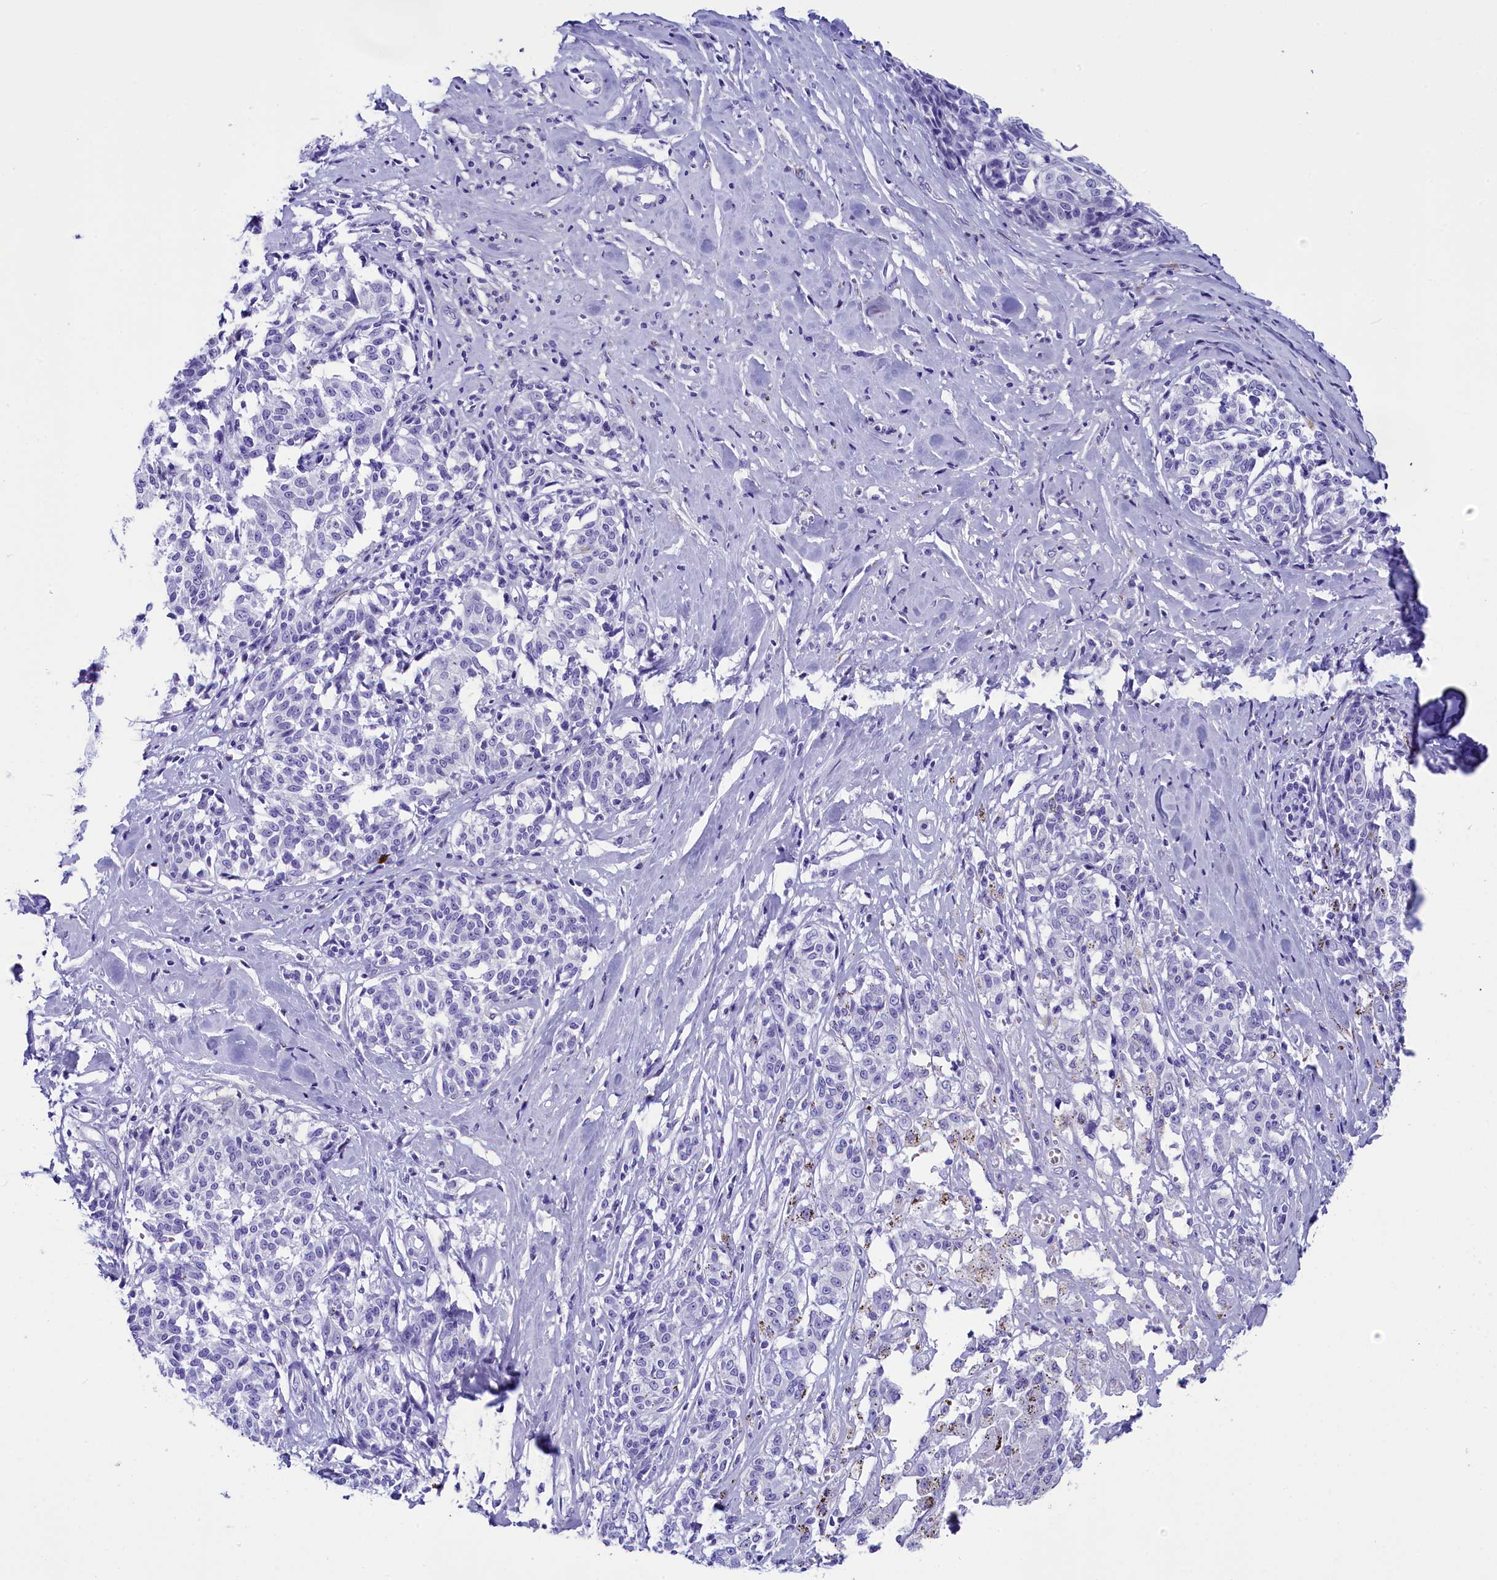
{"staining": {"intensity": "negative", "quantity": "none", "location": "none"}, "tissue": "melanoma", "cell_type": "Tumor cells", "image_type": "cancer", "snomed": [{"axis": "morphology", "description": "Malignant melanoma, NOS"}, {"axis": "topography", "description": "Skin"}], "caption": "Melanoma was stained to show a protein in brown. There is no significant staining in tumor cells. (DAB immunohistochemistry visualized using brightfield microscopy, high magnification).", "gene": "AP3B2", "patient": {"sex": "female", "age": 72}}